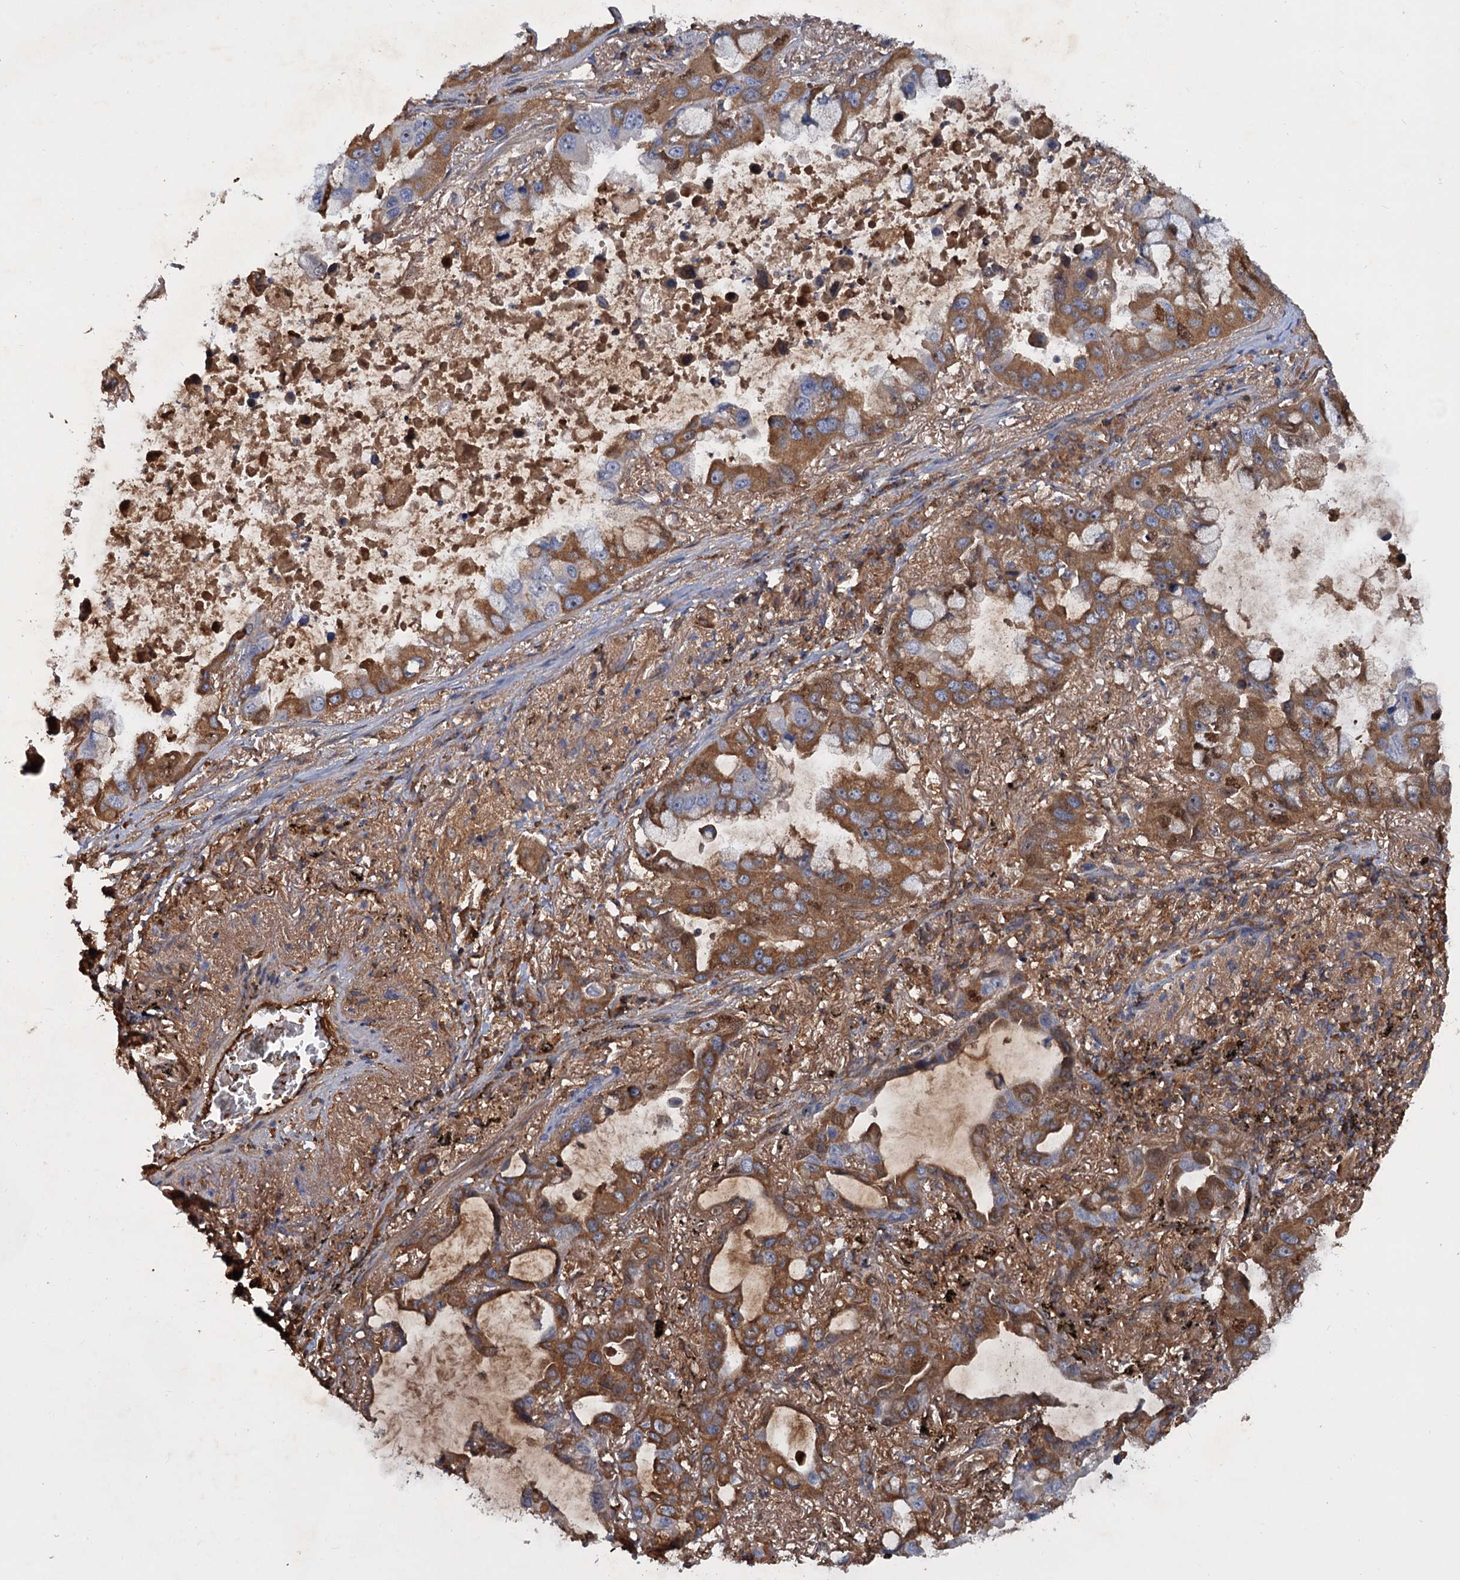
{"staining": {"intensity": "moderate", "quantity": ">75%", "location": "cytoplasmic/membranous"}, "tissue": "lung cancer", "cell_type": "Tumor cells", "image_type": "cancer", "snomed": [{"axis": "morphology", "description": "Adenocarcinoma, NOS"}, {"axis": "topography", "description": "Lung"}], "caption": "There is medium levels of moderate cytoplasmic/membranous staining in tumor cells of lung cancer, as demonstrated by immunohistochemical staining (brown color).", "gene": "CHRD", "patient": {"sex": "male", "age": 64}}